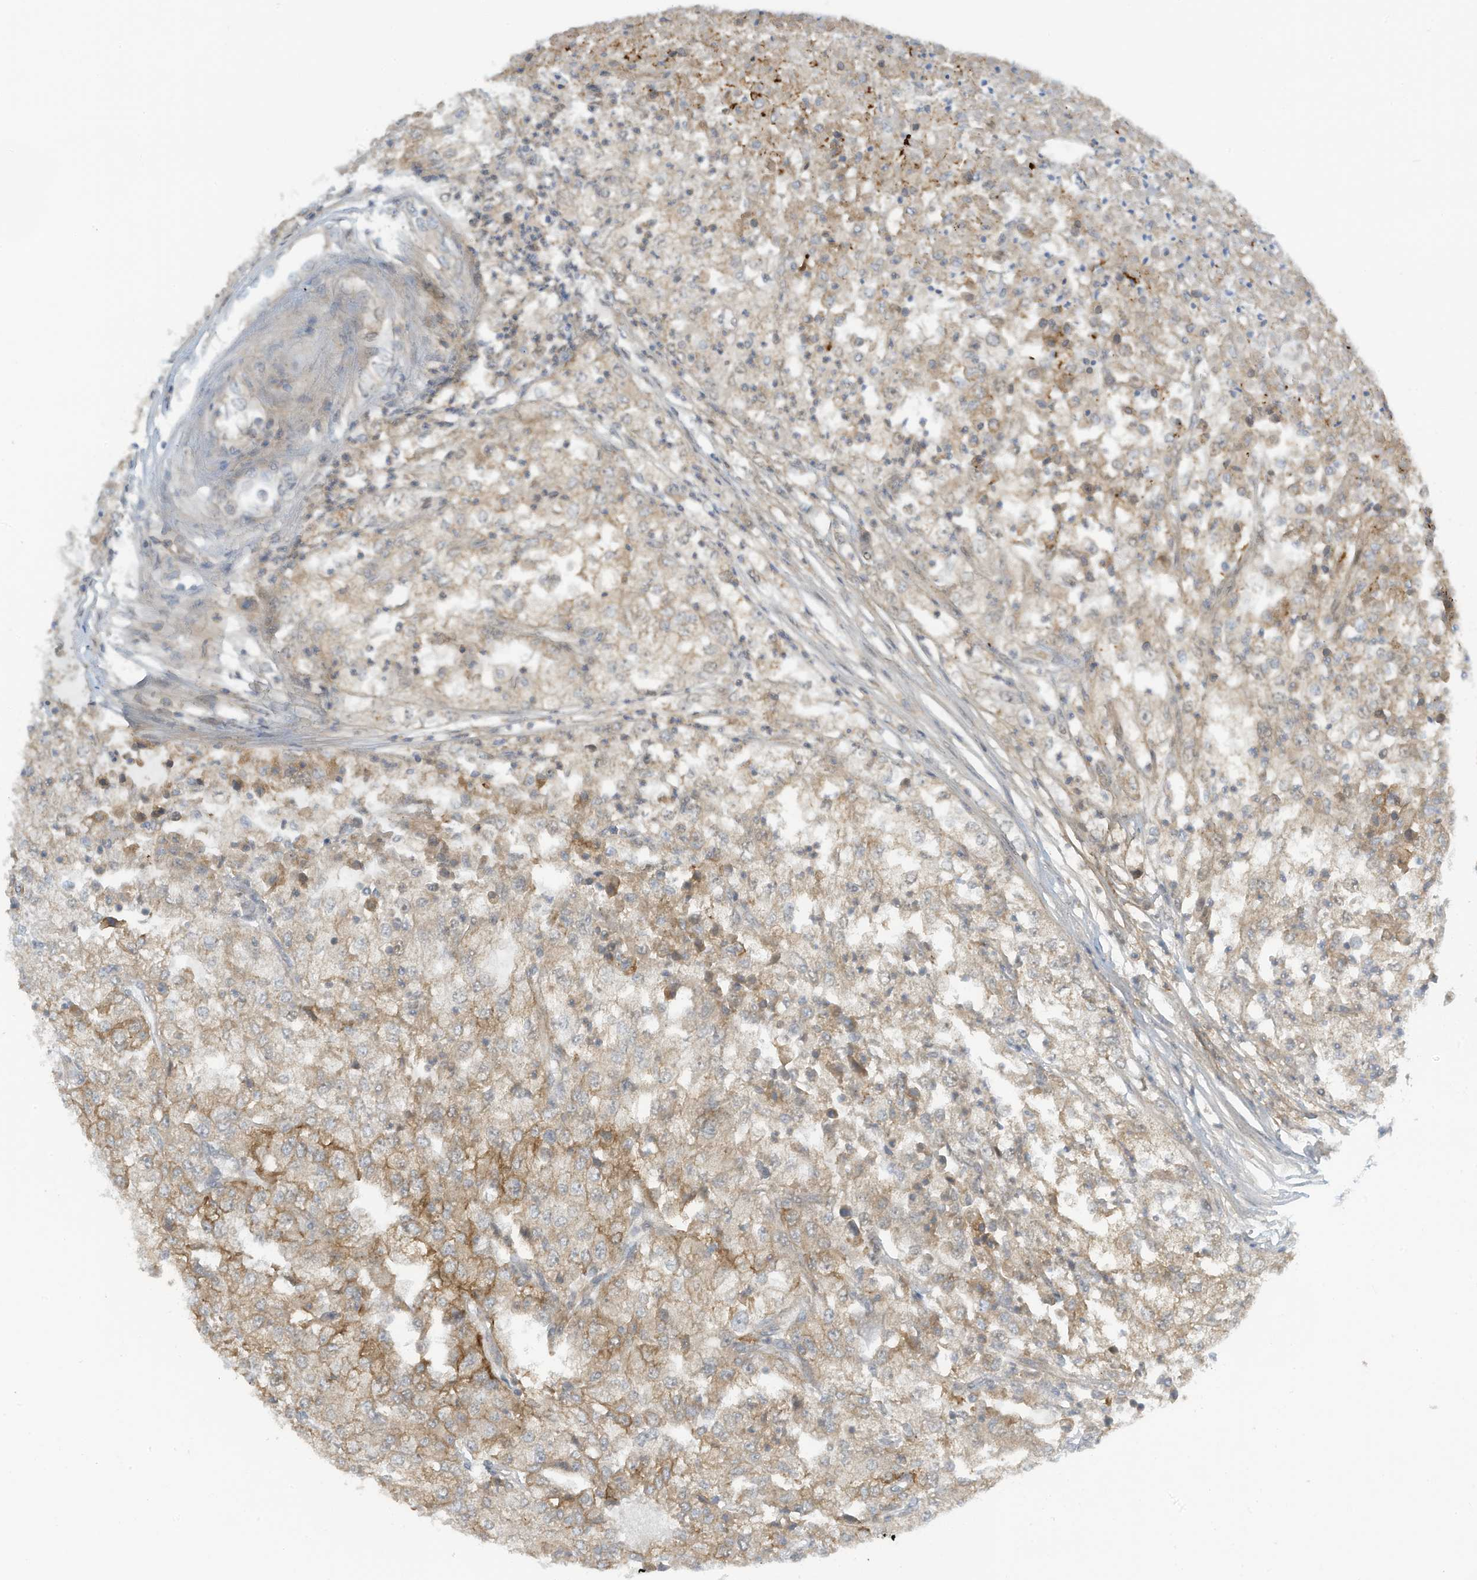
{"staining": {"intensity": "moderate", "quantity": "<25%", "location": "cytoplasmic/membranous"}, "tissue": "renal cancer", "cell_type": "Tumor cells", "image_type": "cancer", "snomed": [{"axis": "morphology", "description": "Adenocarcinoma, NOS"}, {"axis": "topography", "description": "Kidney"}], "caption": "IHC photomicrograph of neoplastic tissue: human renal cancer (adenocarcinoma) stained using immunohistochemistry displays low levels of moderate protein expression localized specifically in the cytoplasmic/membranous of tumor cells, appearing as a cytoplasmic/membranous brown color.", "gene": "FSD1L", "patient": {"sex": "female", "age": 54}}